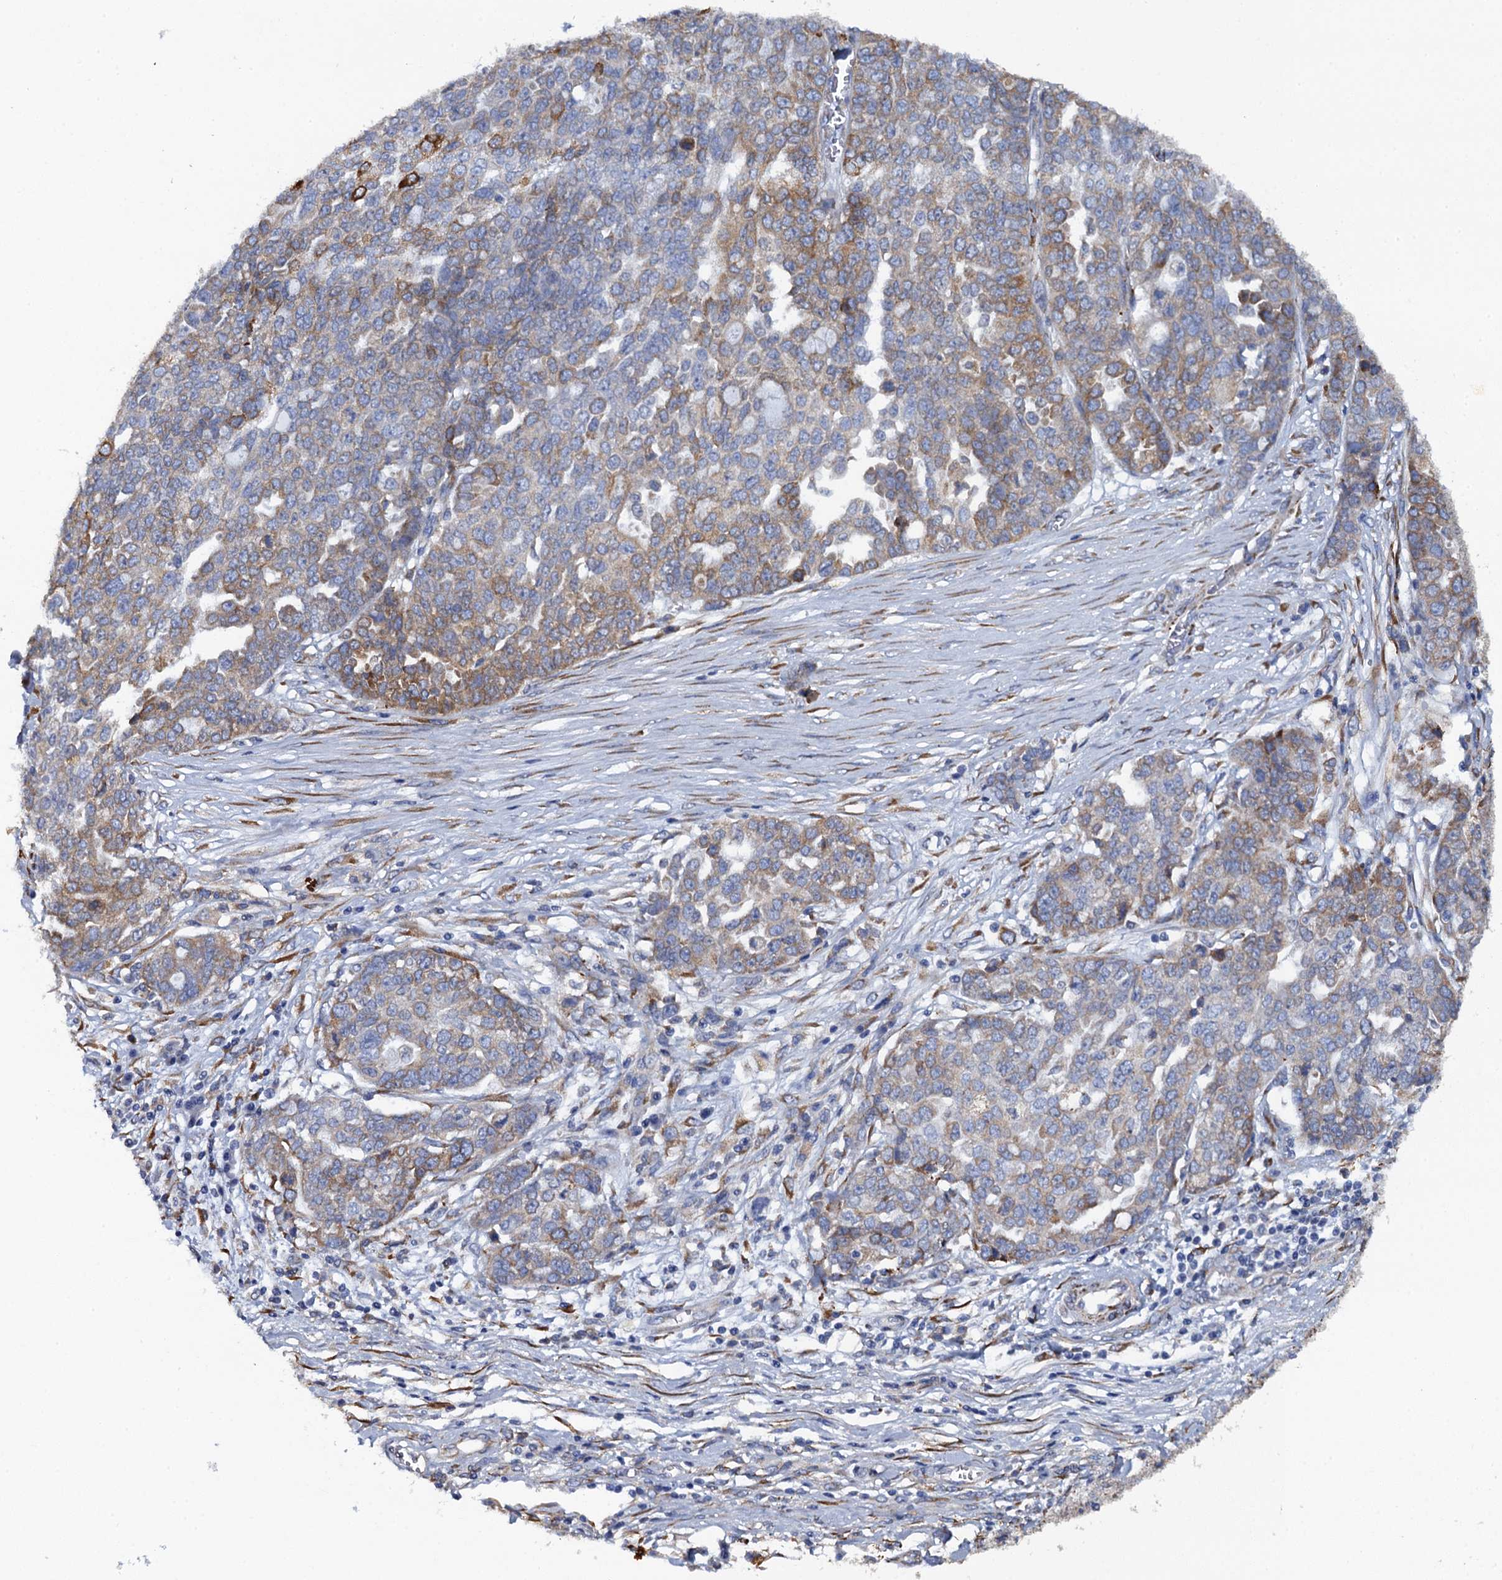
{"staining": {"intensity": "moderate", "quantity": "25%-75%", "location": "cytoplasmic/membranous"}, "tissue": "ovarian cancer", "cell_type": "Tumor cells", "image_type": "cancer", "snomed": [{"axis": "morphology", "description": "Cystadenocarcinoma, serous, NOS"}, {"axis": "topography", "description": "Soft tissue"}, {"axis": "topography", "description": "Ovary"}], "caption": "Human ovarian cancer (serous cystadenocarcinoma) stained with a brown dye displays moderate cytoplasmic/membranous positive positivity in approximately 25%-75% of tumor cells.", "gene": "POGLUT3", "patient": {"sex": "female", "age": 57}}